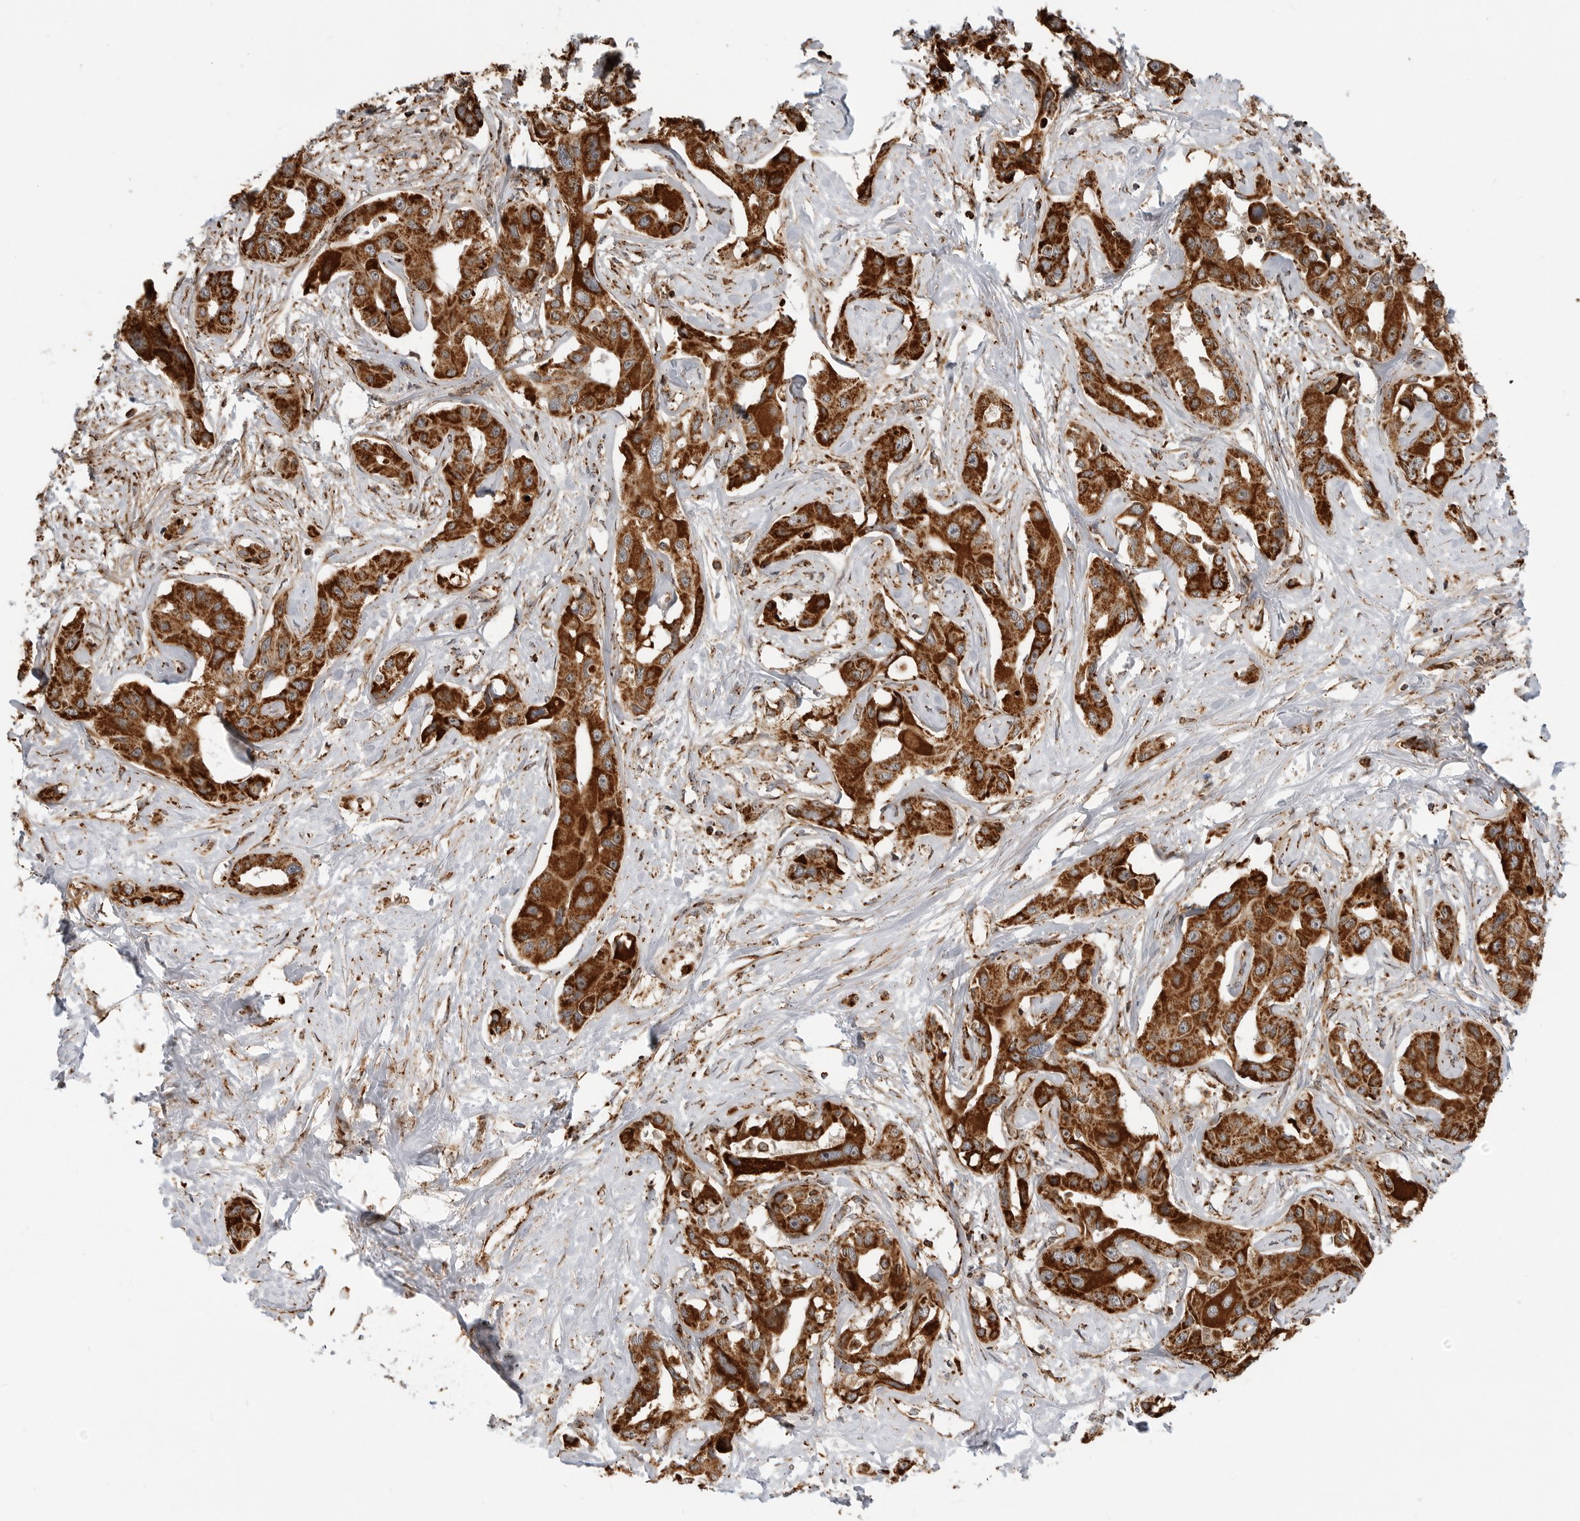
{"staining": {"intensity": "strong", "quantity": ">75%", "location": "cytoplasmic/membranous"}, "tissue": "liver cancer", "cell_type": "Tumor cells", "image_type": "cancer", "snomed": [{"axis": "morphology", "description": "Cholangiocarcinoma"}, {"axis": "topography", "description": "Liver"}], "caption": "Protein staining demonstrates strong cytoplasmic/membranous staining in about >75% of tumor cells in liver cancer. (DAB IHC with brightfield microscopy, high magnification).", "gene": "BMP2K", "patient": {"sex": "male", "age": 59}}